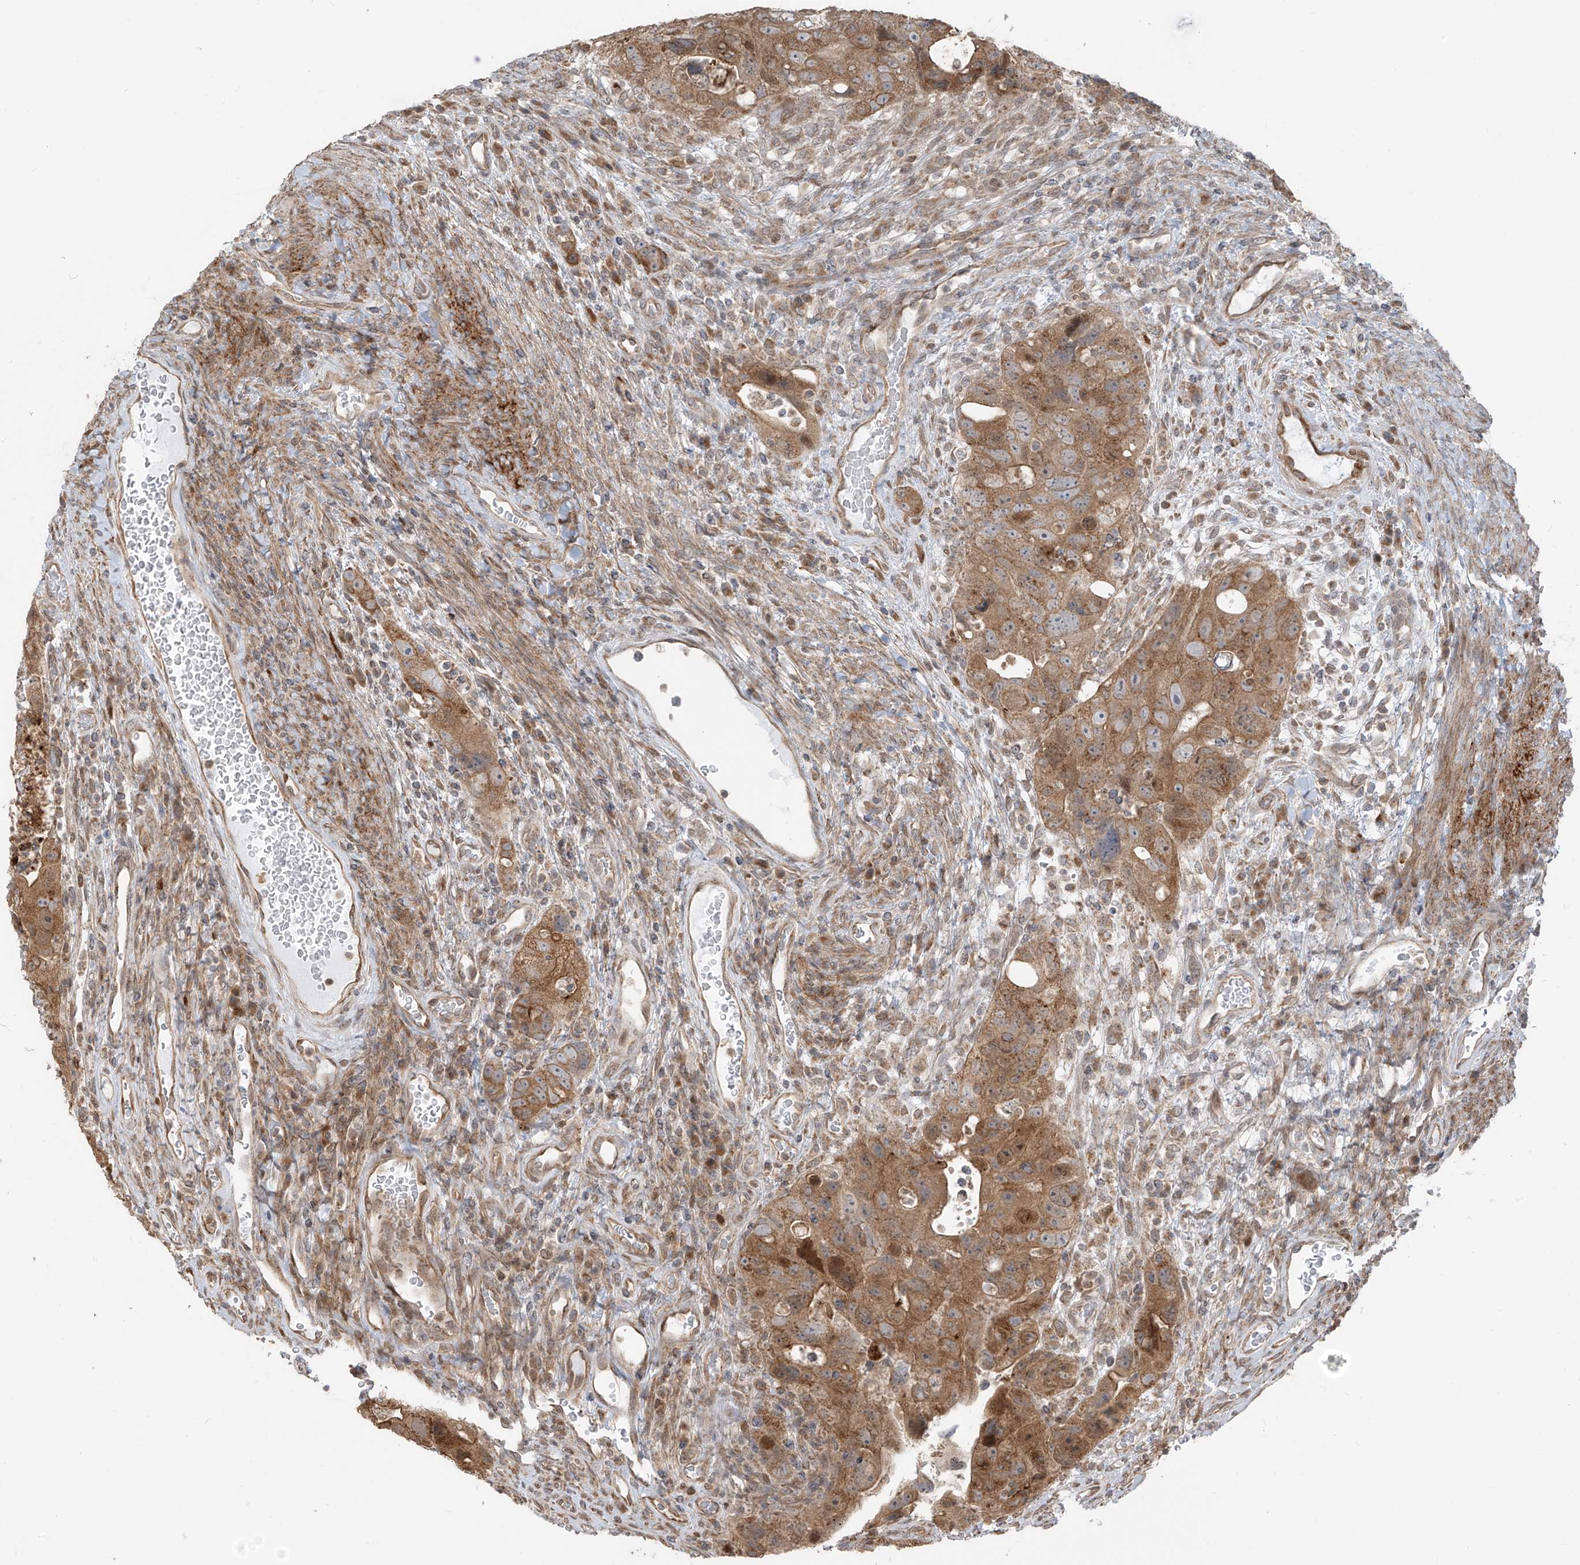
{"staining": {"intensity": "moderate", "quantity": ">75%", "location": "cytoplasmic/membranous"}, "tissue": "colorectal cancer", "cell_type": "Tumor cells", "image_type": "cancer", "snomed": [{"axis": "morphology", "description": "Adenocarcinoma, NOS"}, {"axis": "topography", "description": "Rectum"}], "caption": "Colorectal cancer tissue exhibits moderate cytoplasmic/membranous staining in approximately >75% of tumor cells, visualized by immunohistochemistry.", "gene": "PDE11A", "patient": {"sex": "male", "age": 59}}